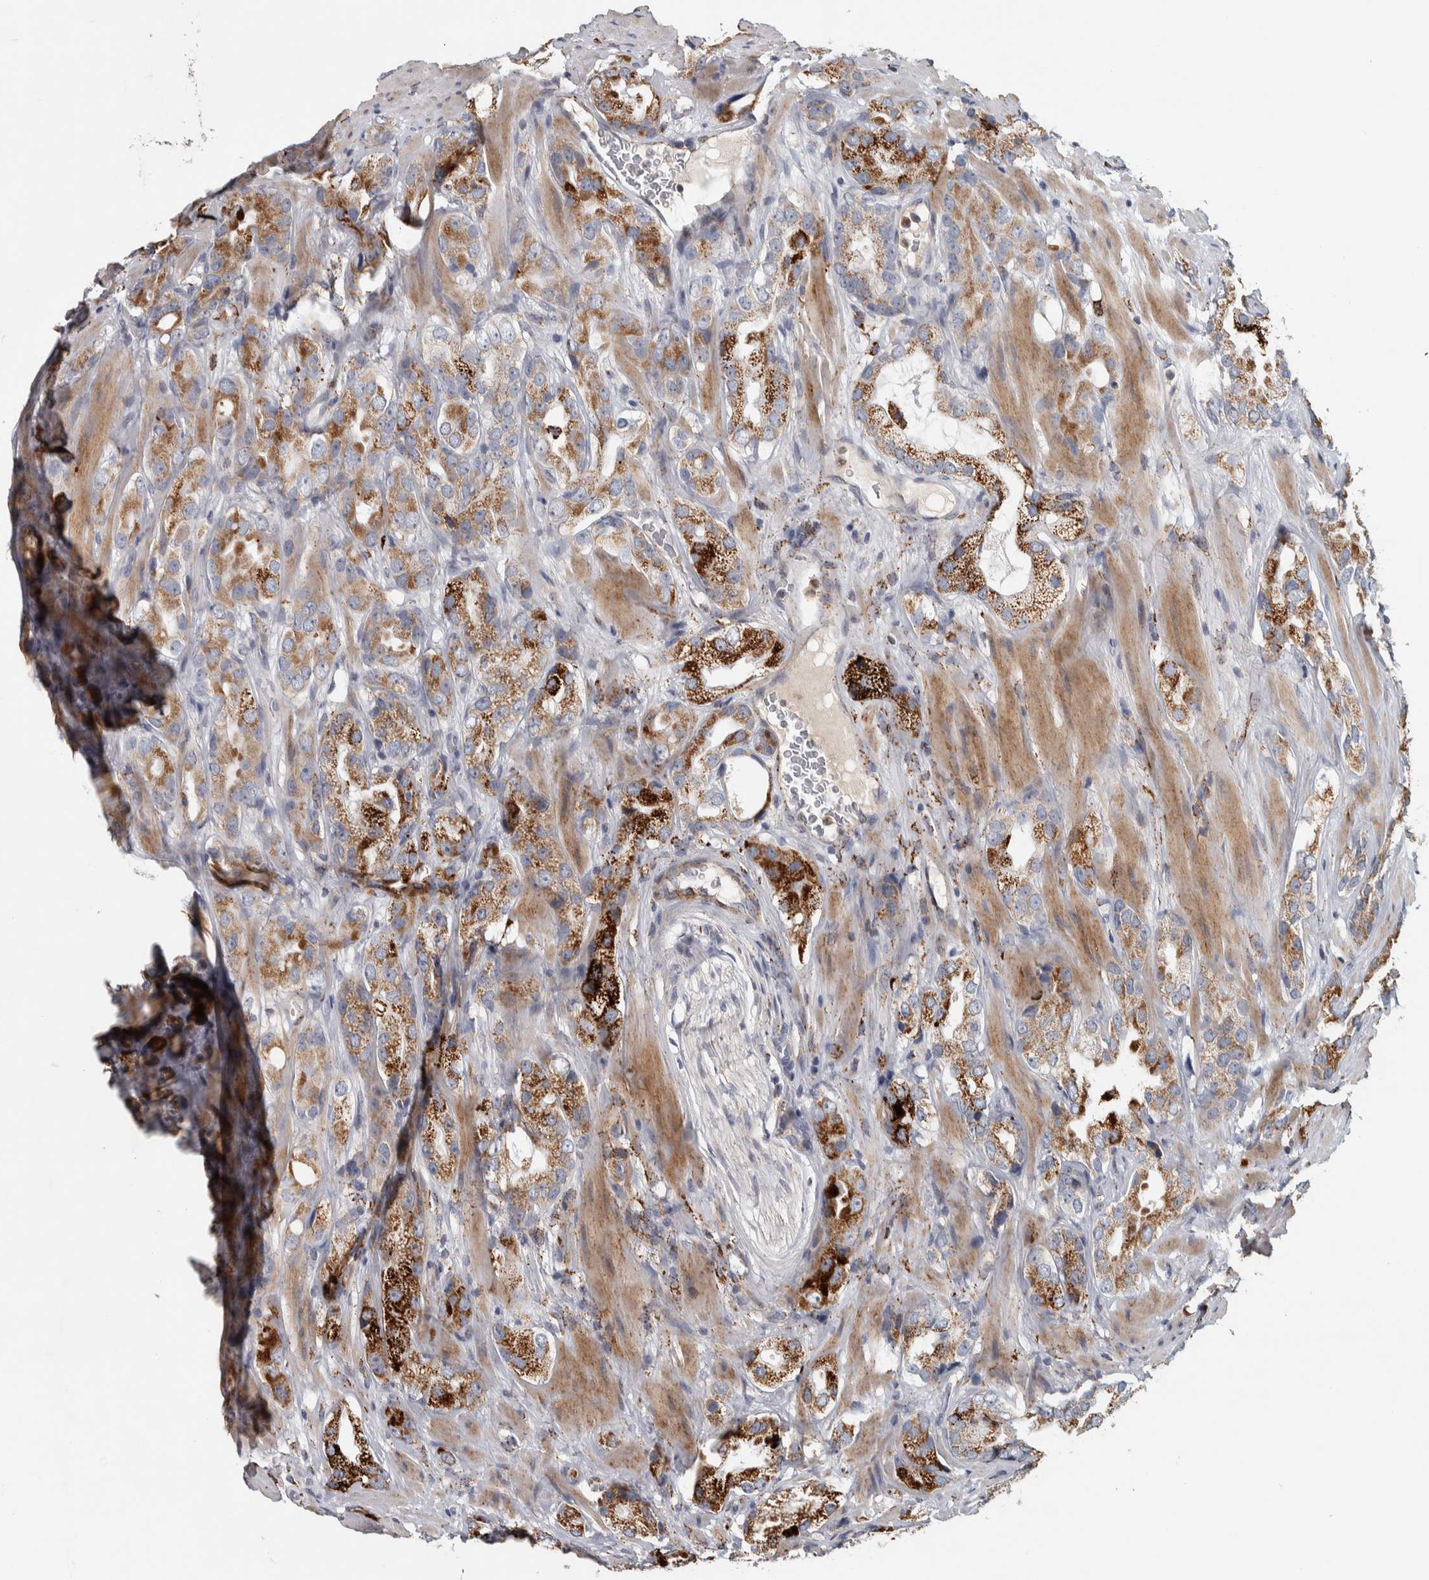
{"staining": {"intensity": "strong", "quantity": ">75%", "location": "cytoplasmic/membranous"}, "tissue": "prostate cancer", "cell_type": "Tumor cells", "image_type": "cancer", "snomed": [{"axis": "morphology", "description": "Adenocarcinoma, High grade"}, {"axis": "topography", "description": "Prostate"}], "caption": "IHC staining of adenocarcinoma (high-grade) (prostate), which exhibits high levels of strong cytoplasmic/membranous staining in about >75% of tumor cells indicating strong cytoplasmic/membranous protein expression. The staining was performed using DAB (3,3'-diaminobenzidine) (brown) for protein detection and nuclei were counterstained in hematoxylin (blue).", "gene": "FAM78A", "patient": {"sex": "male", "age": 63}}